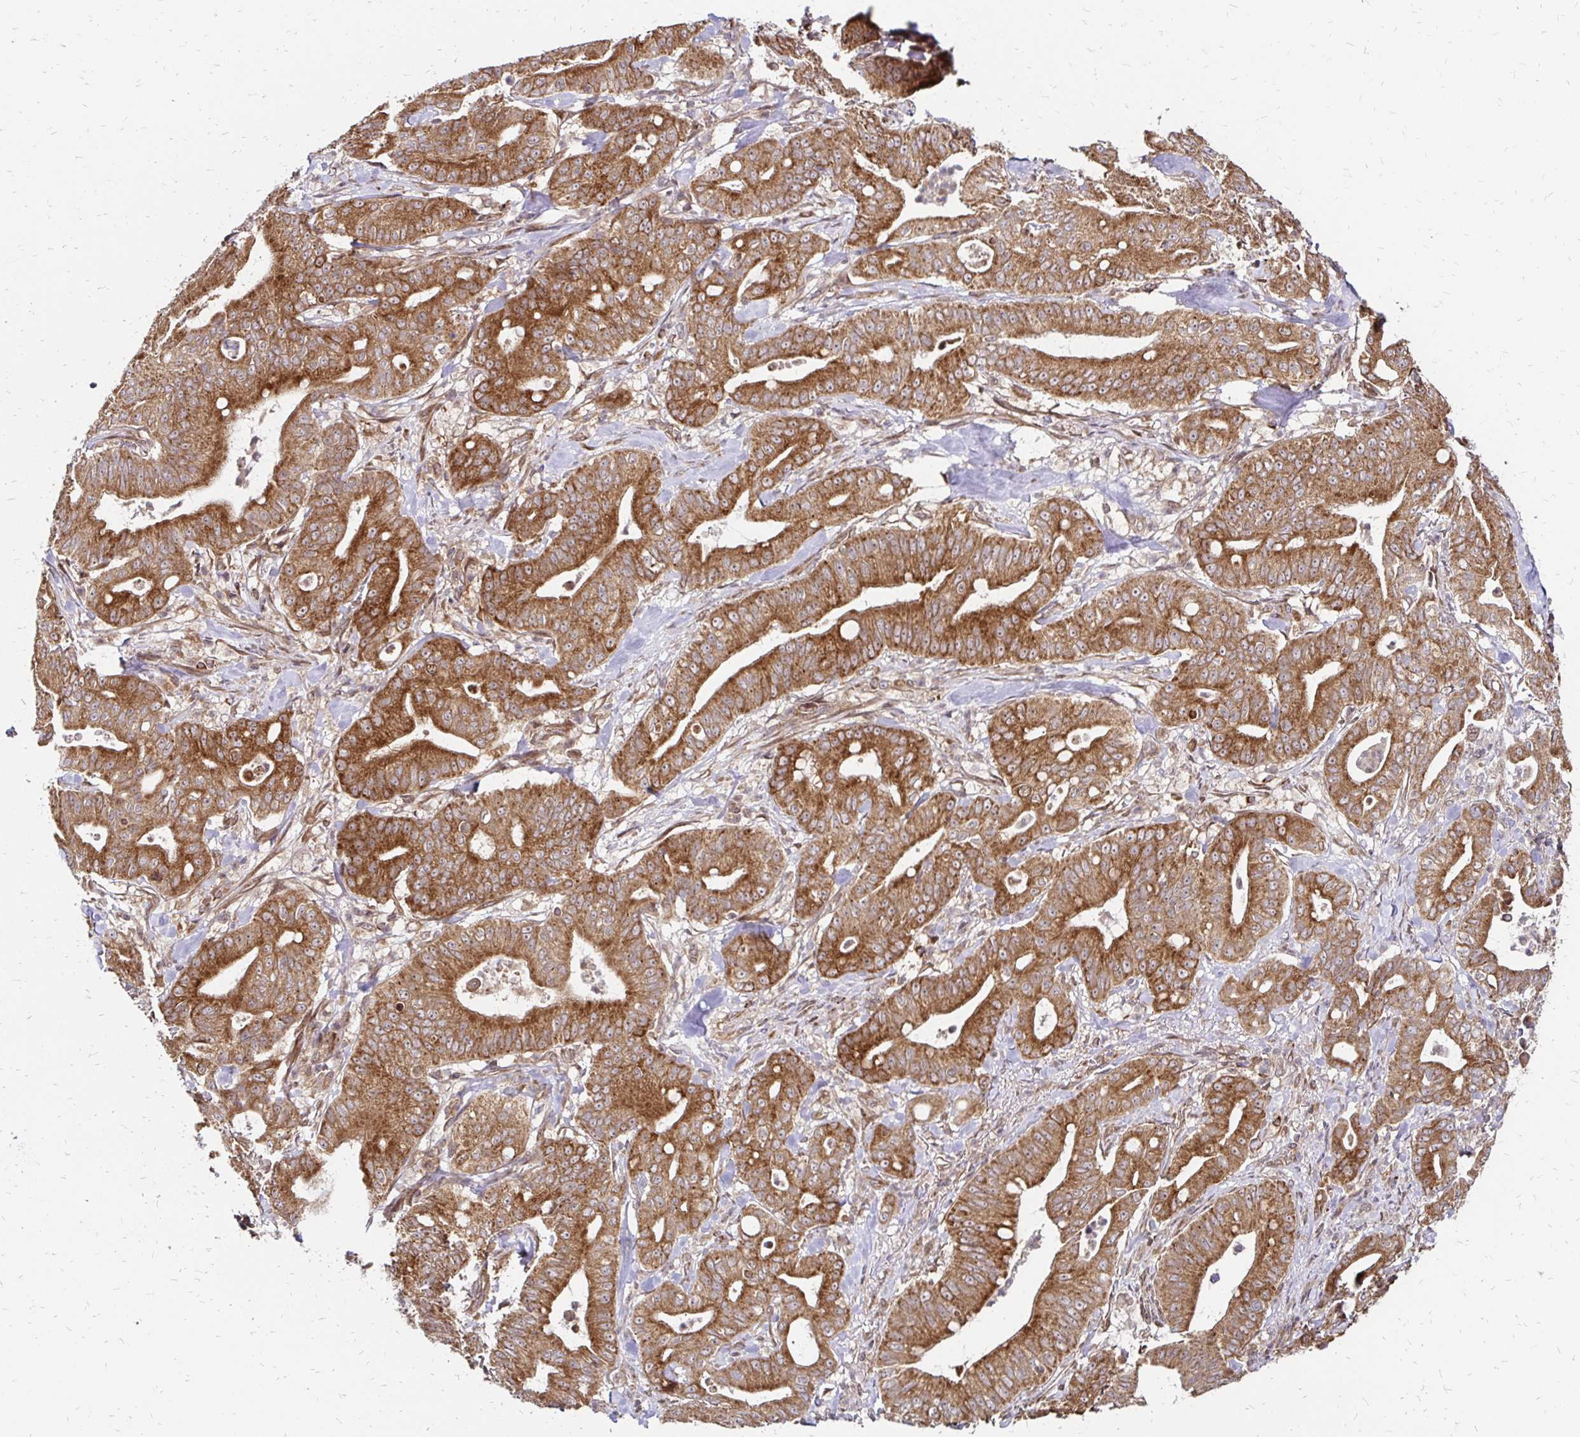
{"staining": {"intensity": "moderate", "quantity": ">75%", "location": "cytoplasmic/membranous"}, "tissue": "pancreatic cancer", "cell_type": "Tumor cells", "image_type": "cancer", "snomed": [{"axis": "morphology", "description": "Adenocarcinoma, NOS"}, {"axis": "topography", "description": "Pancreas"}], "caption": "This histopathology image reveals immunohistochemistry (IHC) staining of human pancreatic adenocarcinoma, with medium moderate cytoplasmic/membranous expression in about >75% of tumor cells.", "gene": "ZW10", "patient": {"sex": "male", "age": 71}}